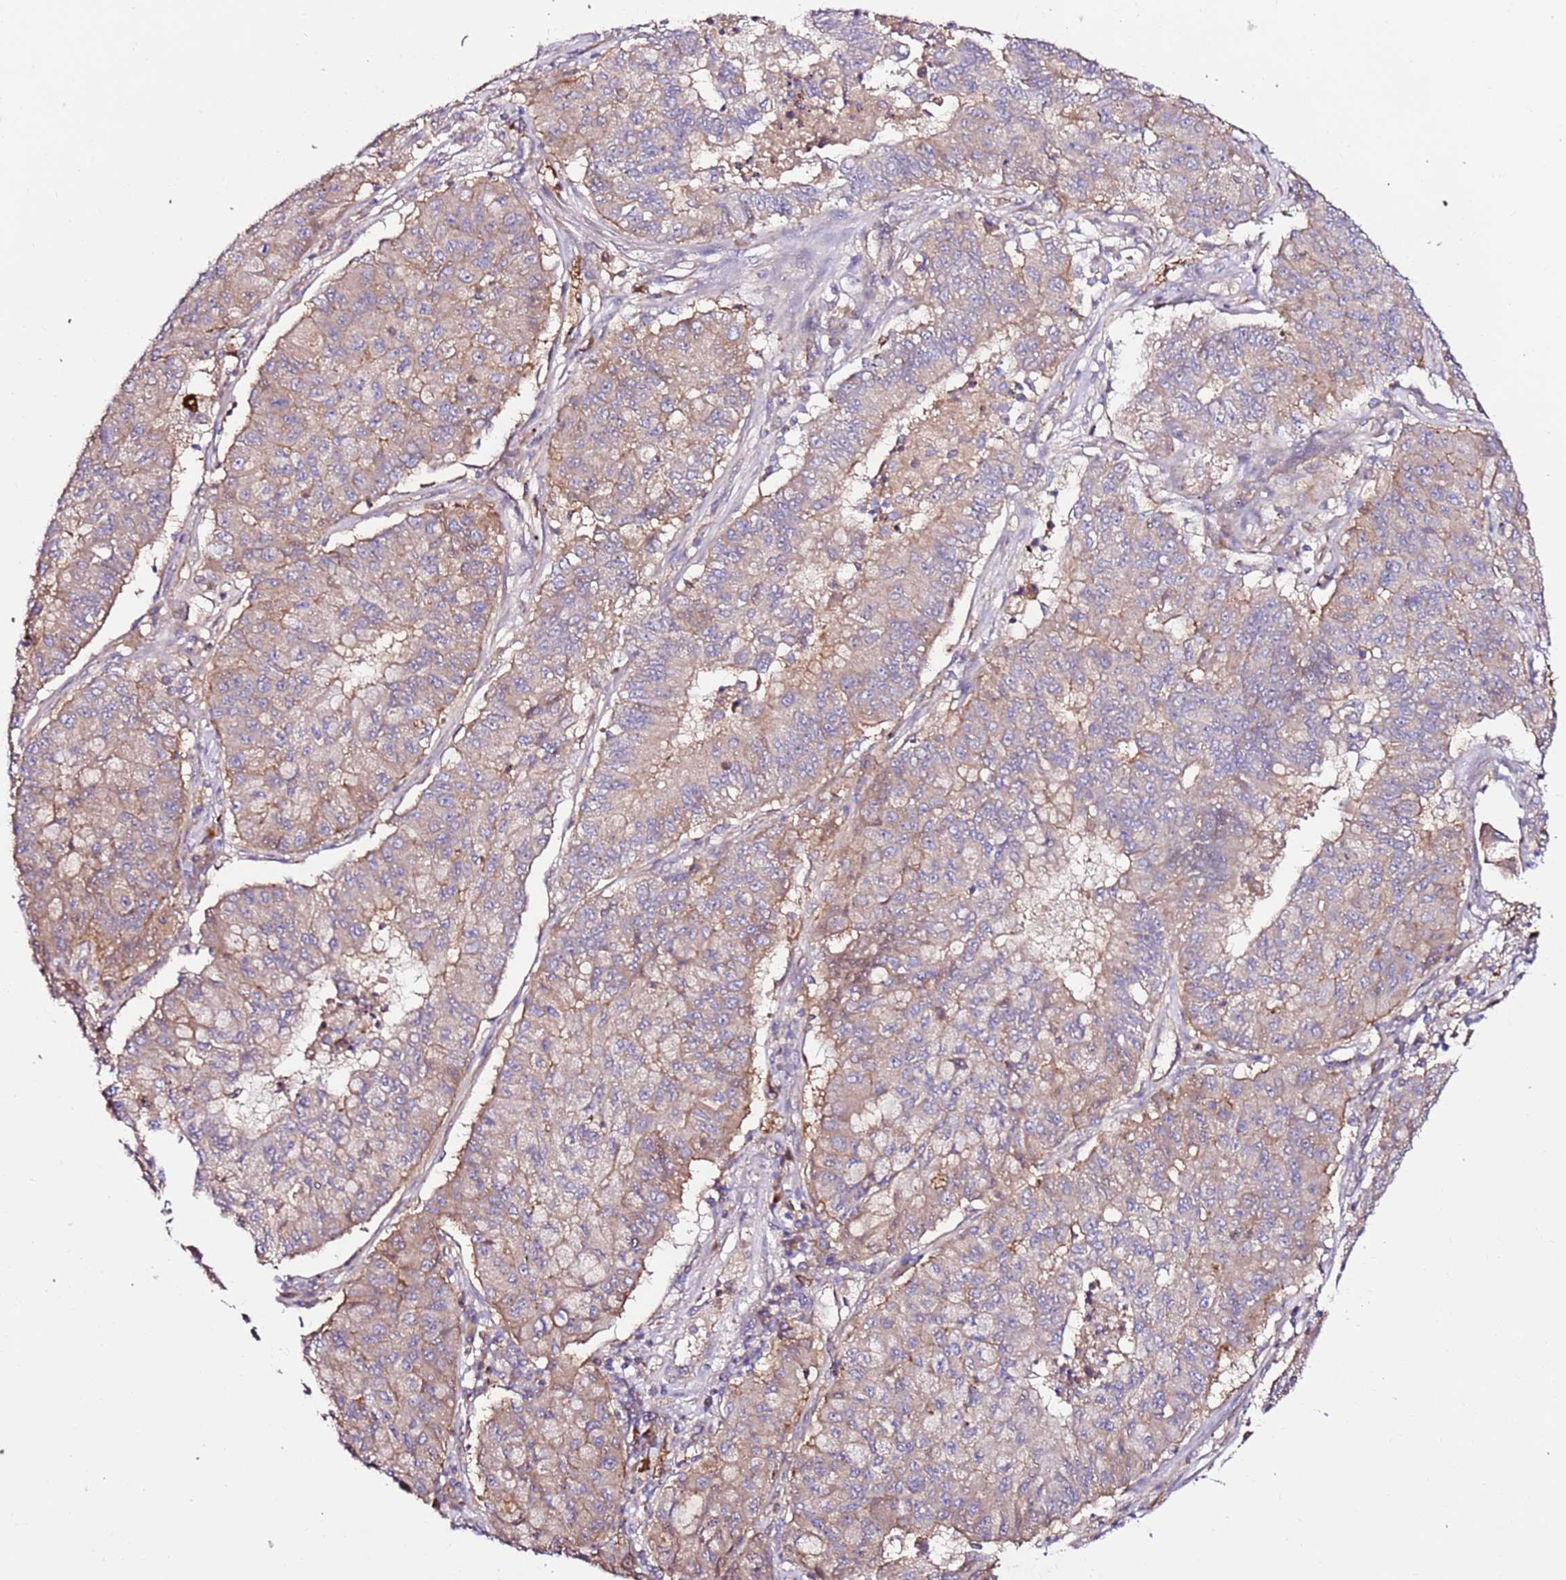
{"staining": {"intensity": "moderate", "quantity": "25%-75%", "location": "cytoplasmic/membranous"}, "tissue": "lung cancer", "cell_type": "Tumor cells", "image_type": "cancer", "snomed": [{"axis": "morphology", "description": "Squamous cell carcinoma, NOS"}, {"axis": "topography", "description": "Lung"}], "caption": "Immunohistochemical staining of human lung squamous cell carcinoma reveals medium levels of moderate cytoplasmic/membranous protein staining in approximately 25%-75% of tumor cells.", "gene": "FLVCR1", "patient": {"sex": "male", "age": 74}}